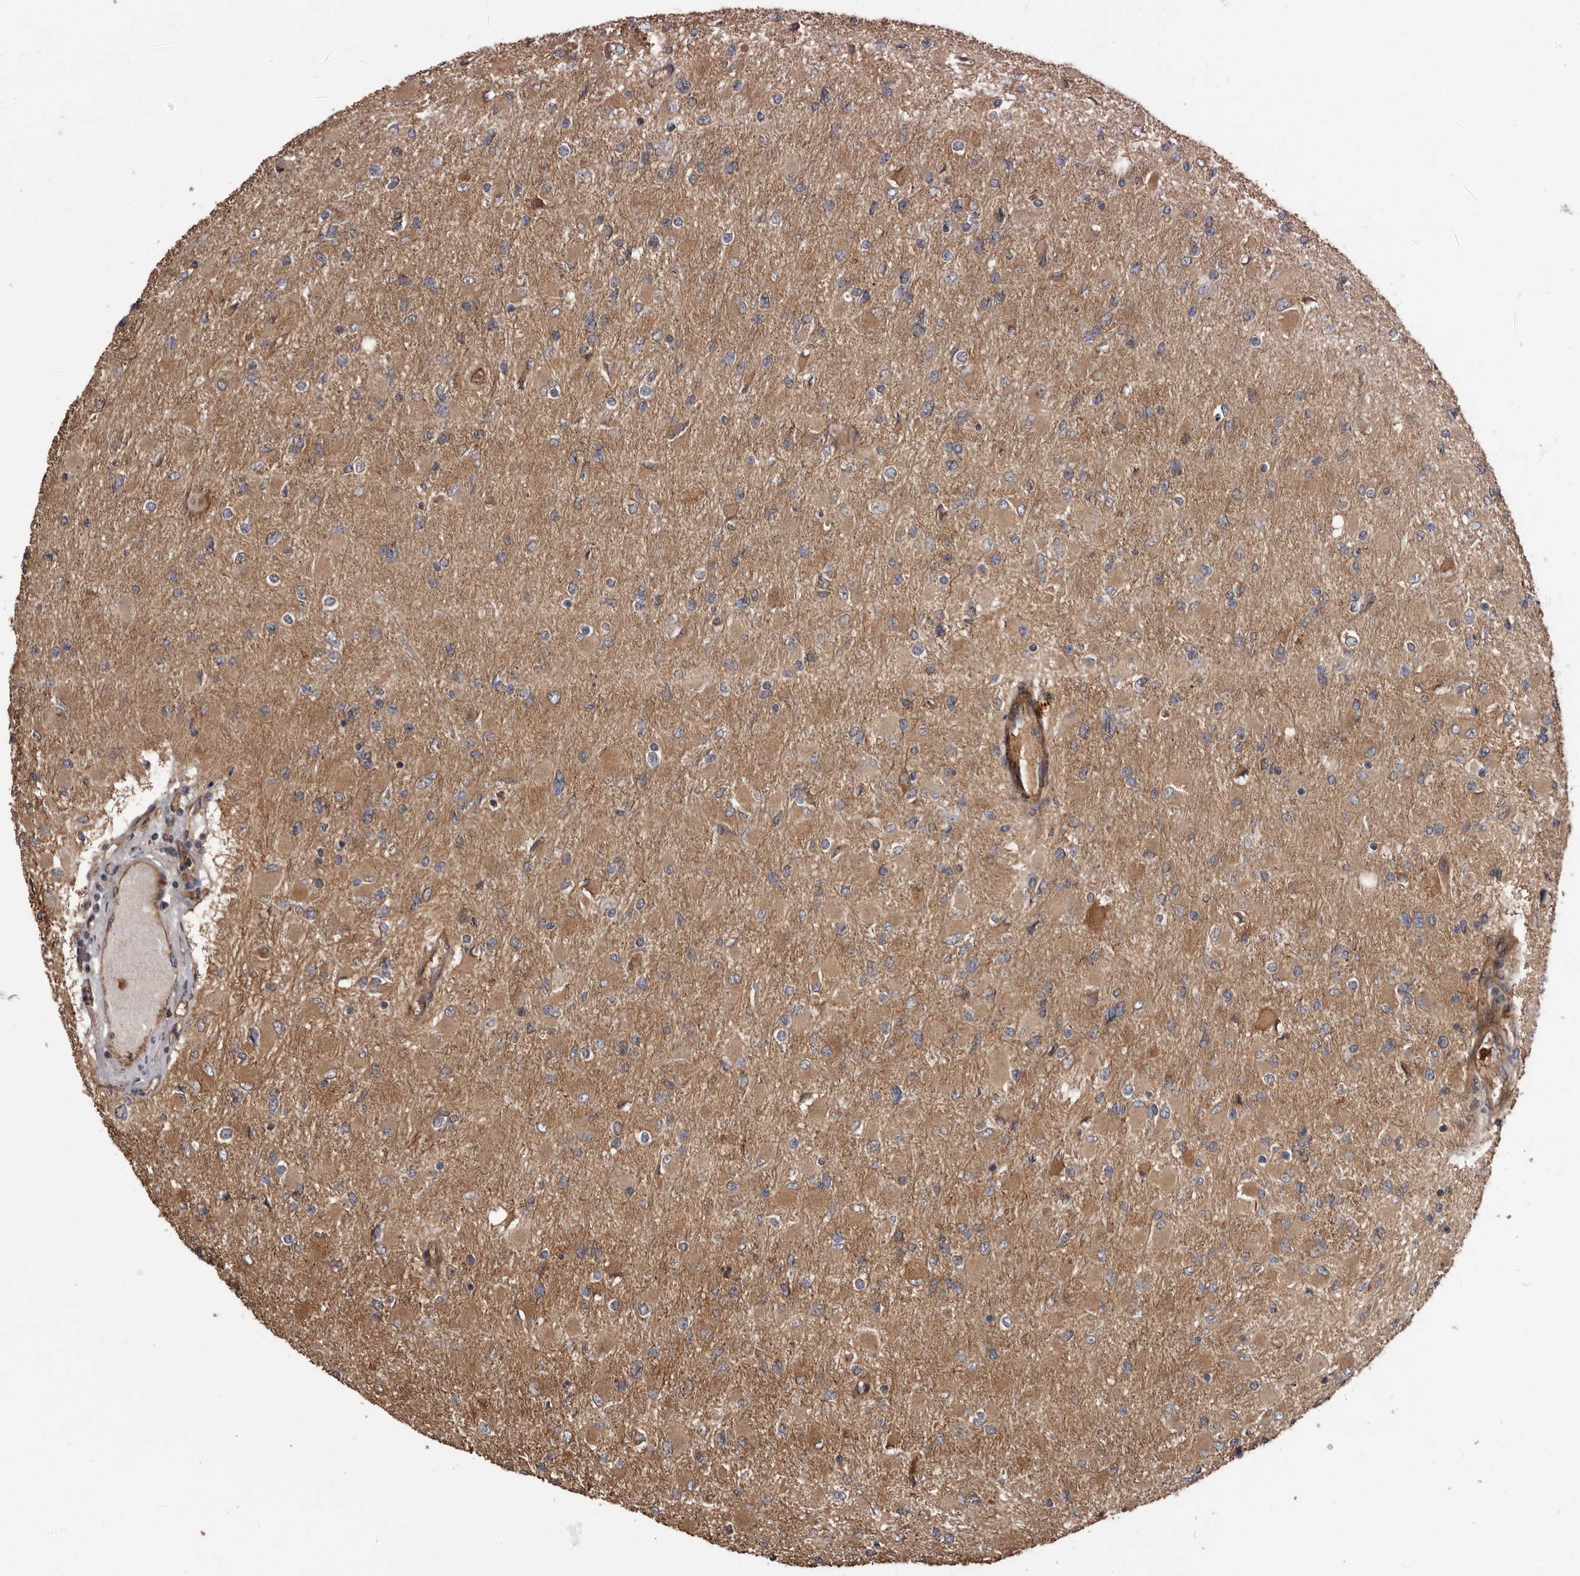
{"staining": {"intensity": "weak", "quantity": "<25%", "location": "cytoplasmic/membranous"}, "tissue": "glioma", "cell_type": "Tumor cells", "image_type": "cancer", "snomed": [{"axis": "morphology", "description": "Glioma, malignant, High grade"}, {"axis": "topography", "description": "Cerebral cortex"}], "caption": "There is no significant expression in tumor cells of glioma.", "gene": "ARHGEF5", "patient": {"sex": "female", "age": 36}}